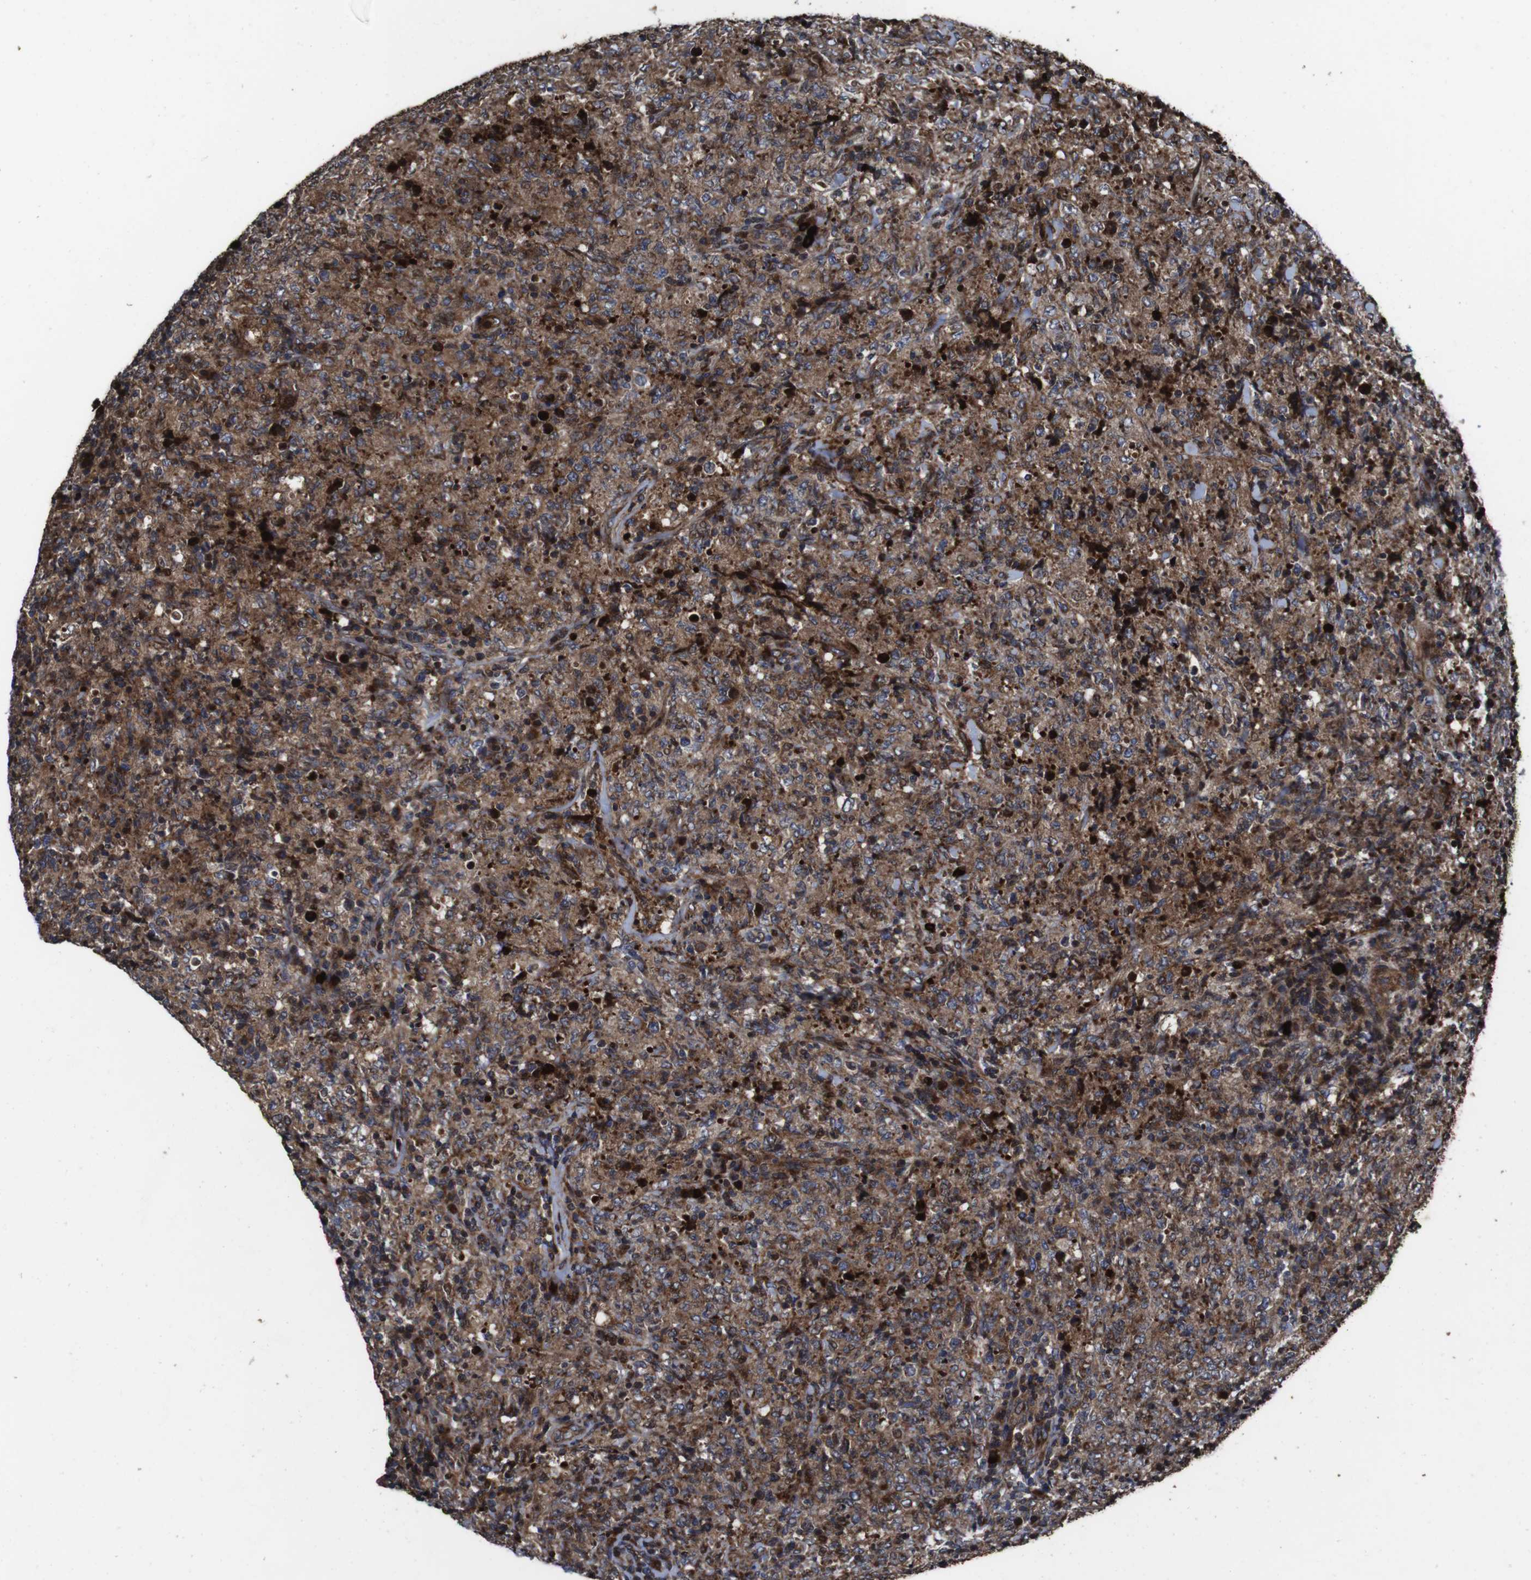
{"staining": {"intensity": "moderate", "quantity": ">75%", "location": "cytoplasmic/membranous"}, "tissue": "lymphoma", "cell_type": "Tumor cells", "image_type": "cancer", "snomed": [{"axis": "morphology", "description": "Malignant lymphoma, non-Hodgkin's type, High grade"}, {"axis": "topography", "description": "Tonsil"}], "caption": "Immunohistochemistry (IHC) histopathology image of human high-grade malignant lymphoma, non-Hodgkin's type stained for a protein (brown), which reveals medium levels of moderate cytoplasmic/membranous expression in about >75% of tumor cells.", "gene": "SMYD3", "patient": {"sex": "female", "age": 36}}